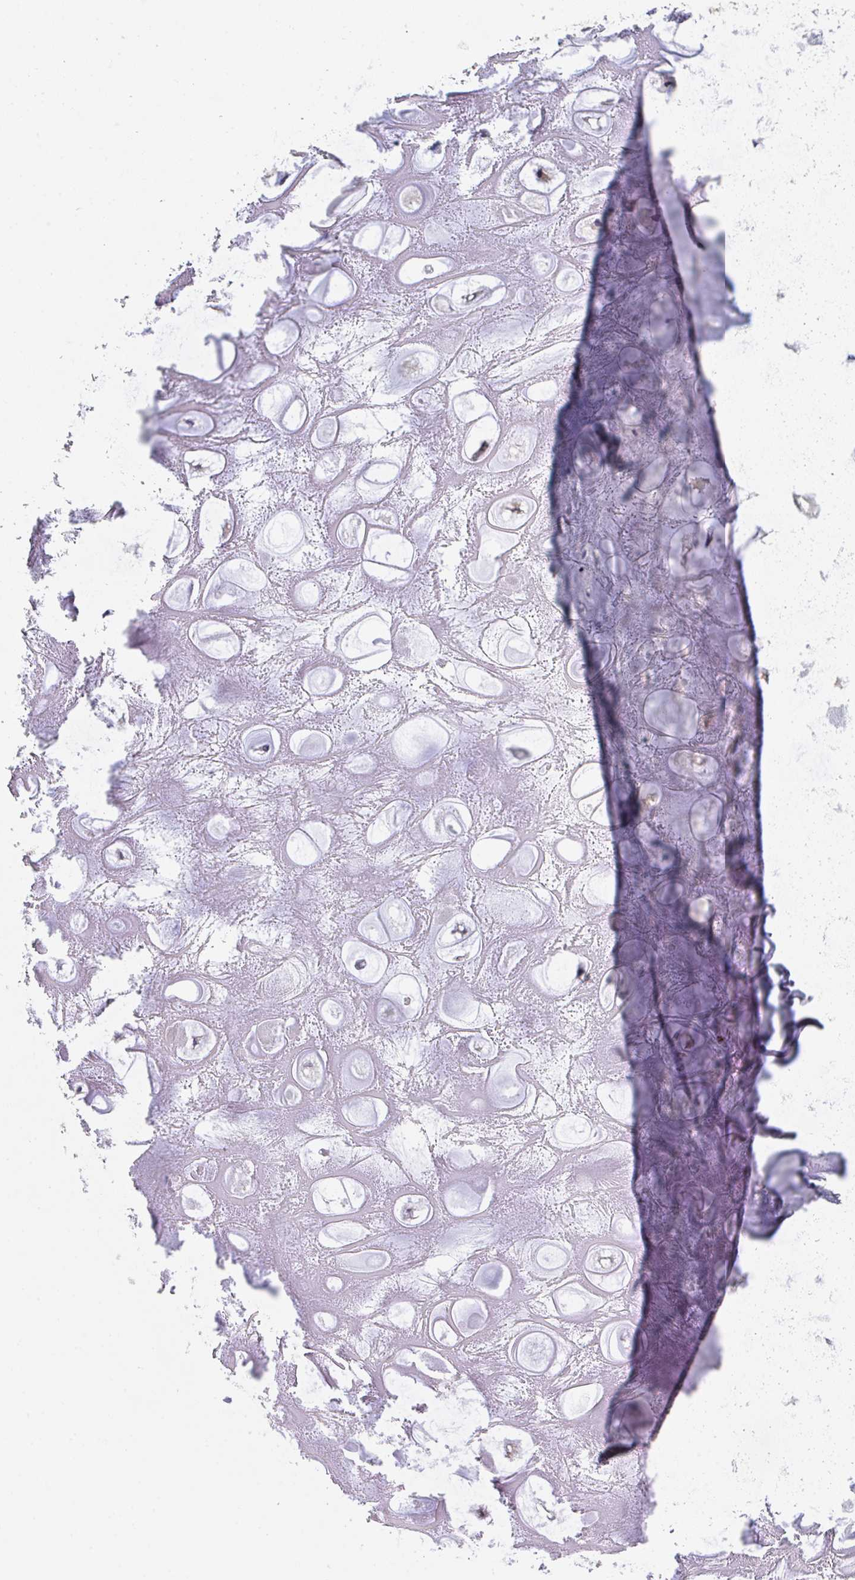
{"staining": {"intensity": "negative", "quantity": "none", "location": "none"}, "tissue": "soft tissue", "cell_type": "Chondrocytes", "image_type": "normal", "snomed": [{"axis": "morphology", "description": "Normal tissue, NOS"}, {"axis": "topography", "description": "Lymph node"}, {"axis": "topography", "description": "Cartilage tissue"}, {"axis": "topography", "description": "Nasopharynx"}], "caption": "Photomicrograph shows no significant protein positivity in chondrocytes of normal soft tissue.", "gene": "FZD2", "patient": {"sex": "male", "age": 63}}